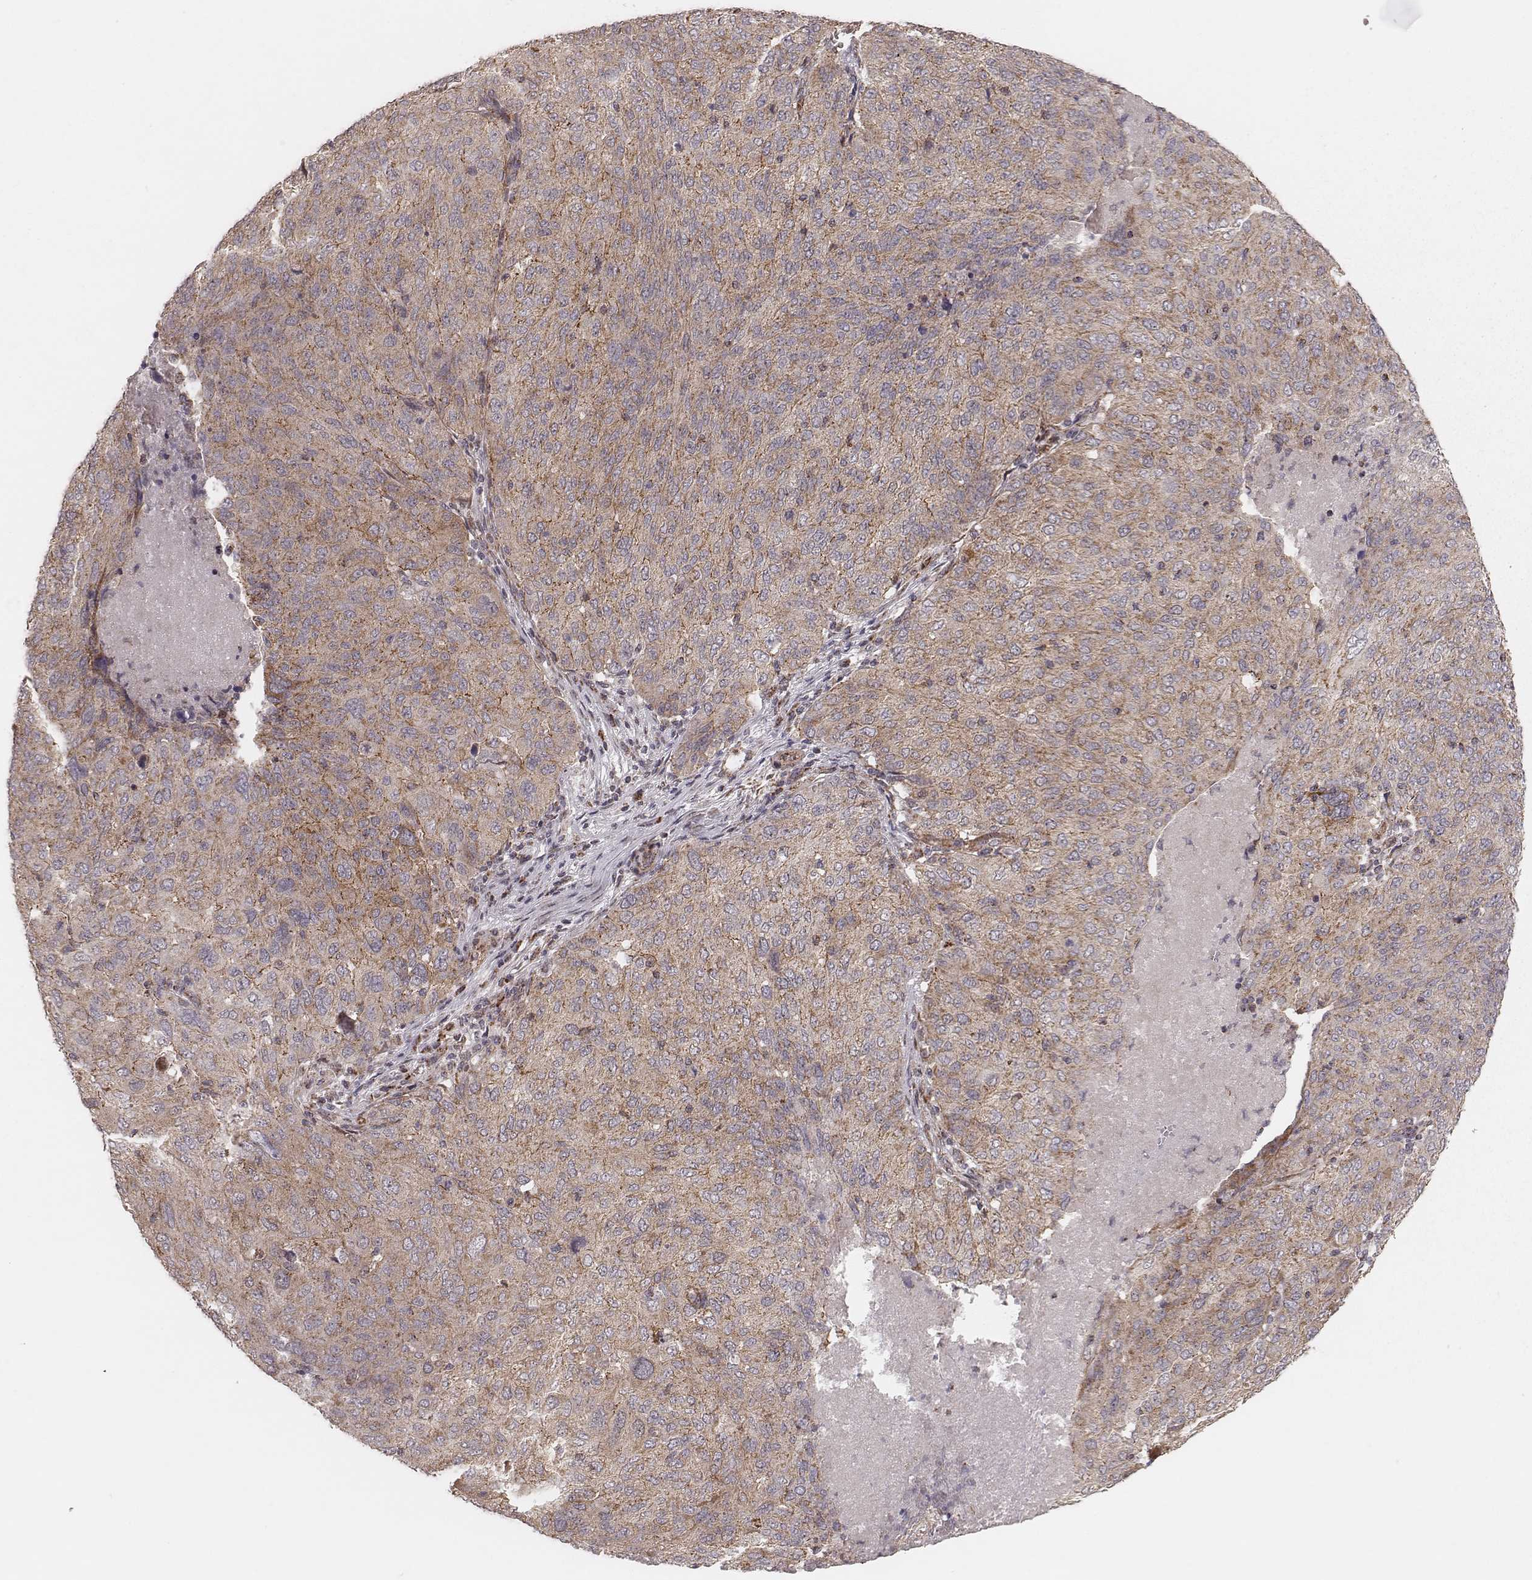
{"staining": {"intensity": "weak", "quantity": ">75%", "location": "cytoplasmic/membranous"}, "tissue": "ovarian cancer", "cell_type": "Tumor cells", "image_type": "cancer", "snomed": [{"axis": "morphology", "description": "Carcinoma, endometroid"}, {"axis": "topography", "description": "Ovary"}], "caption": "Weak cytoplasmic/membranous protein positivity is identified in about >75% of tumor cells in ovarian cancer.", "gene": "NDUFA7", "patient": {"sex": "female", "age": 58}}